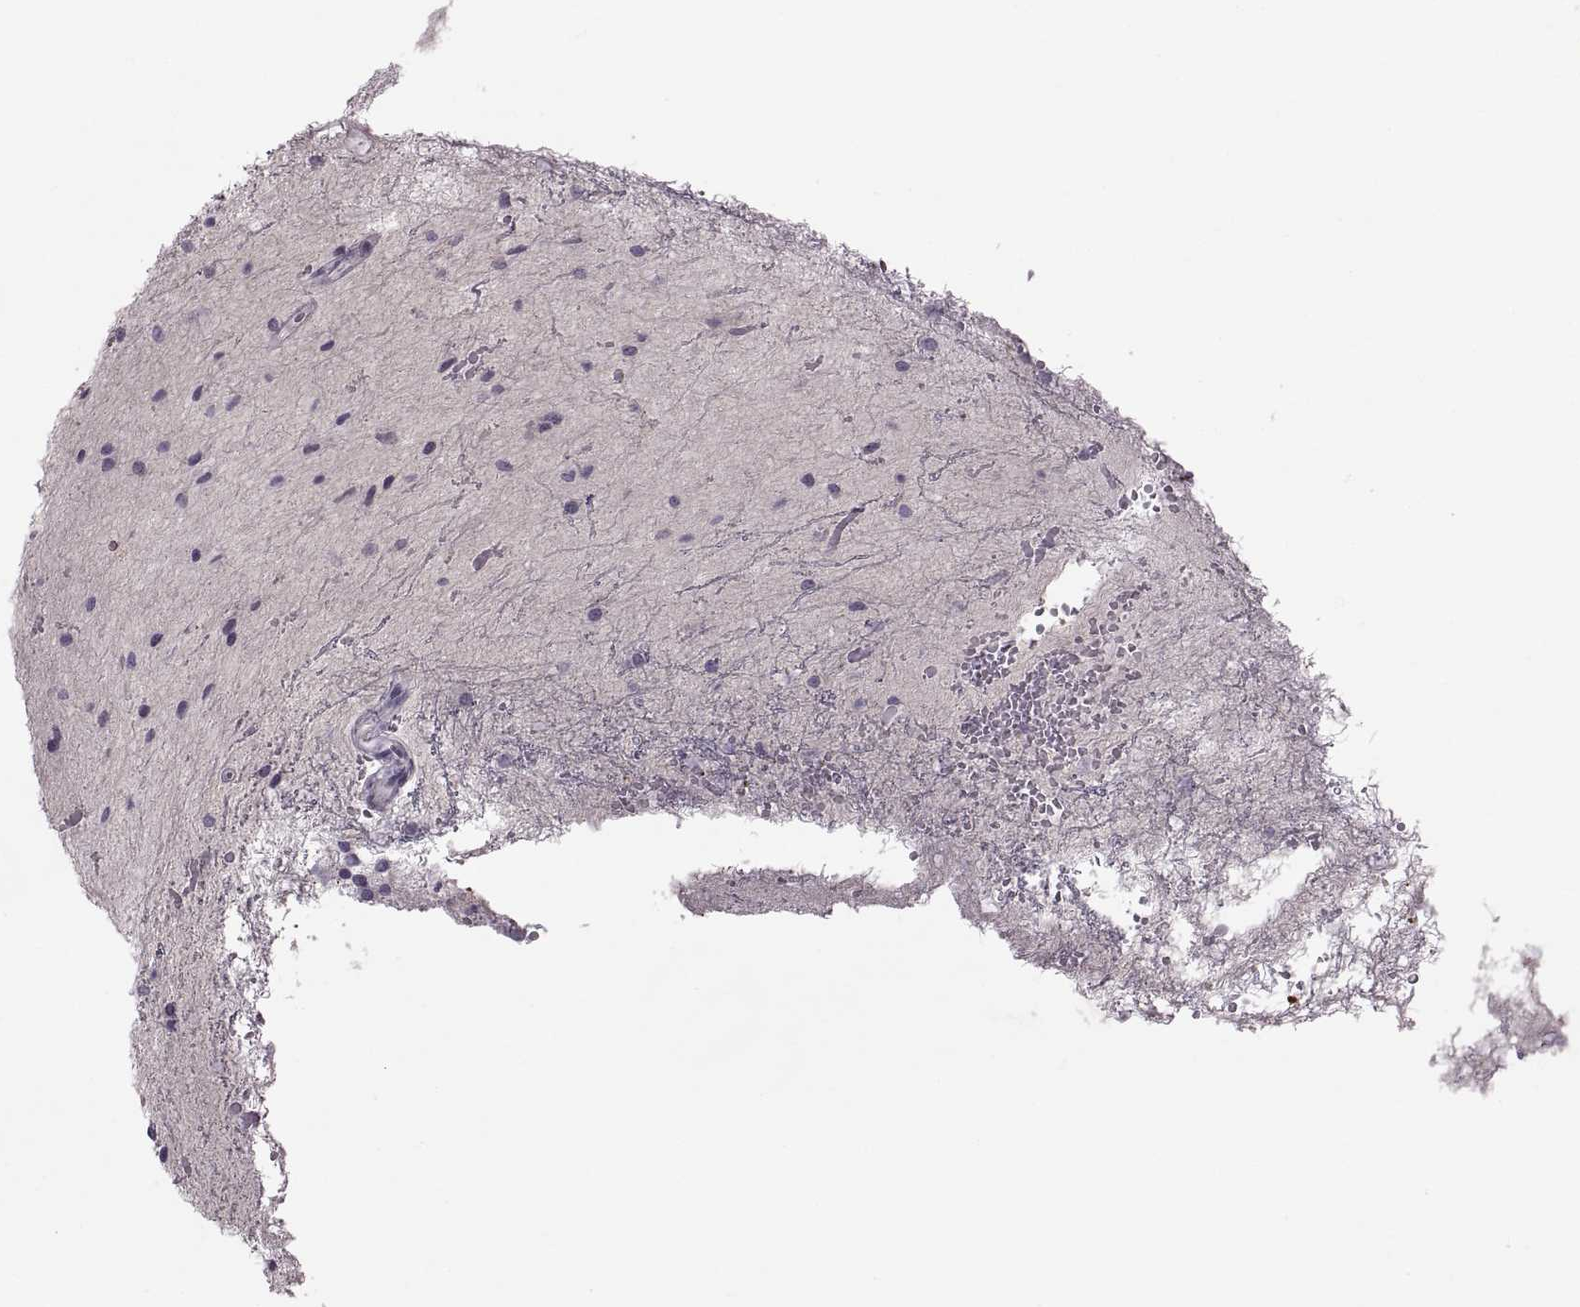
{"staining": {"intensity": "negative", "quantity": "none", "location": "none"}, "tissue": "glioma", "cell_type": "Tumor cells", "image_type": "cancer", "snomed": [{"axis": "morphology", "description": "Glioma, malignant, Low grade"}, {"axis": "topography", "description": "Cerebellum"}], "caption": "Immunohistochemistry photomicrograph of neoplastic tissue: human glioma stained with DAB (3,3'-diaminobenzidine) demonstrates no significant protein expression in tumor cells.", "gene": "H2AP", "patient": {"sex": "female", "age": 14}}